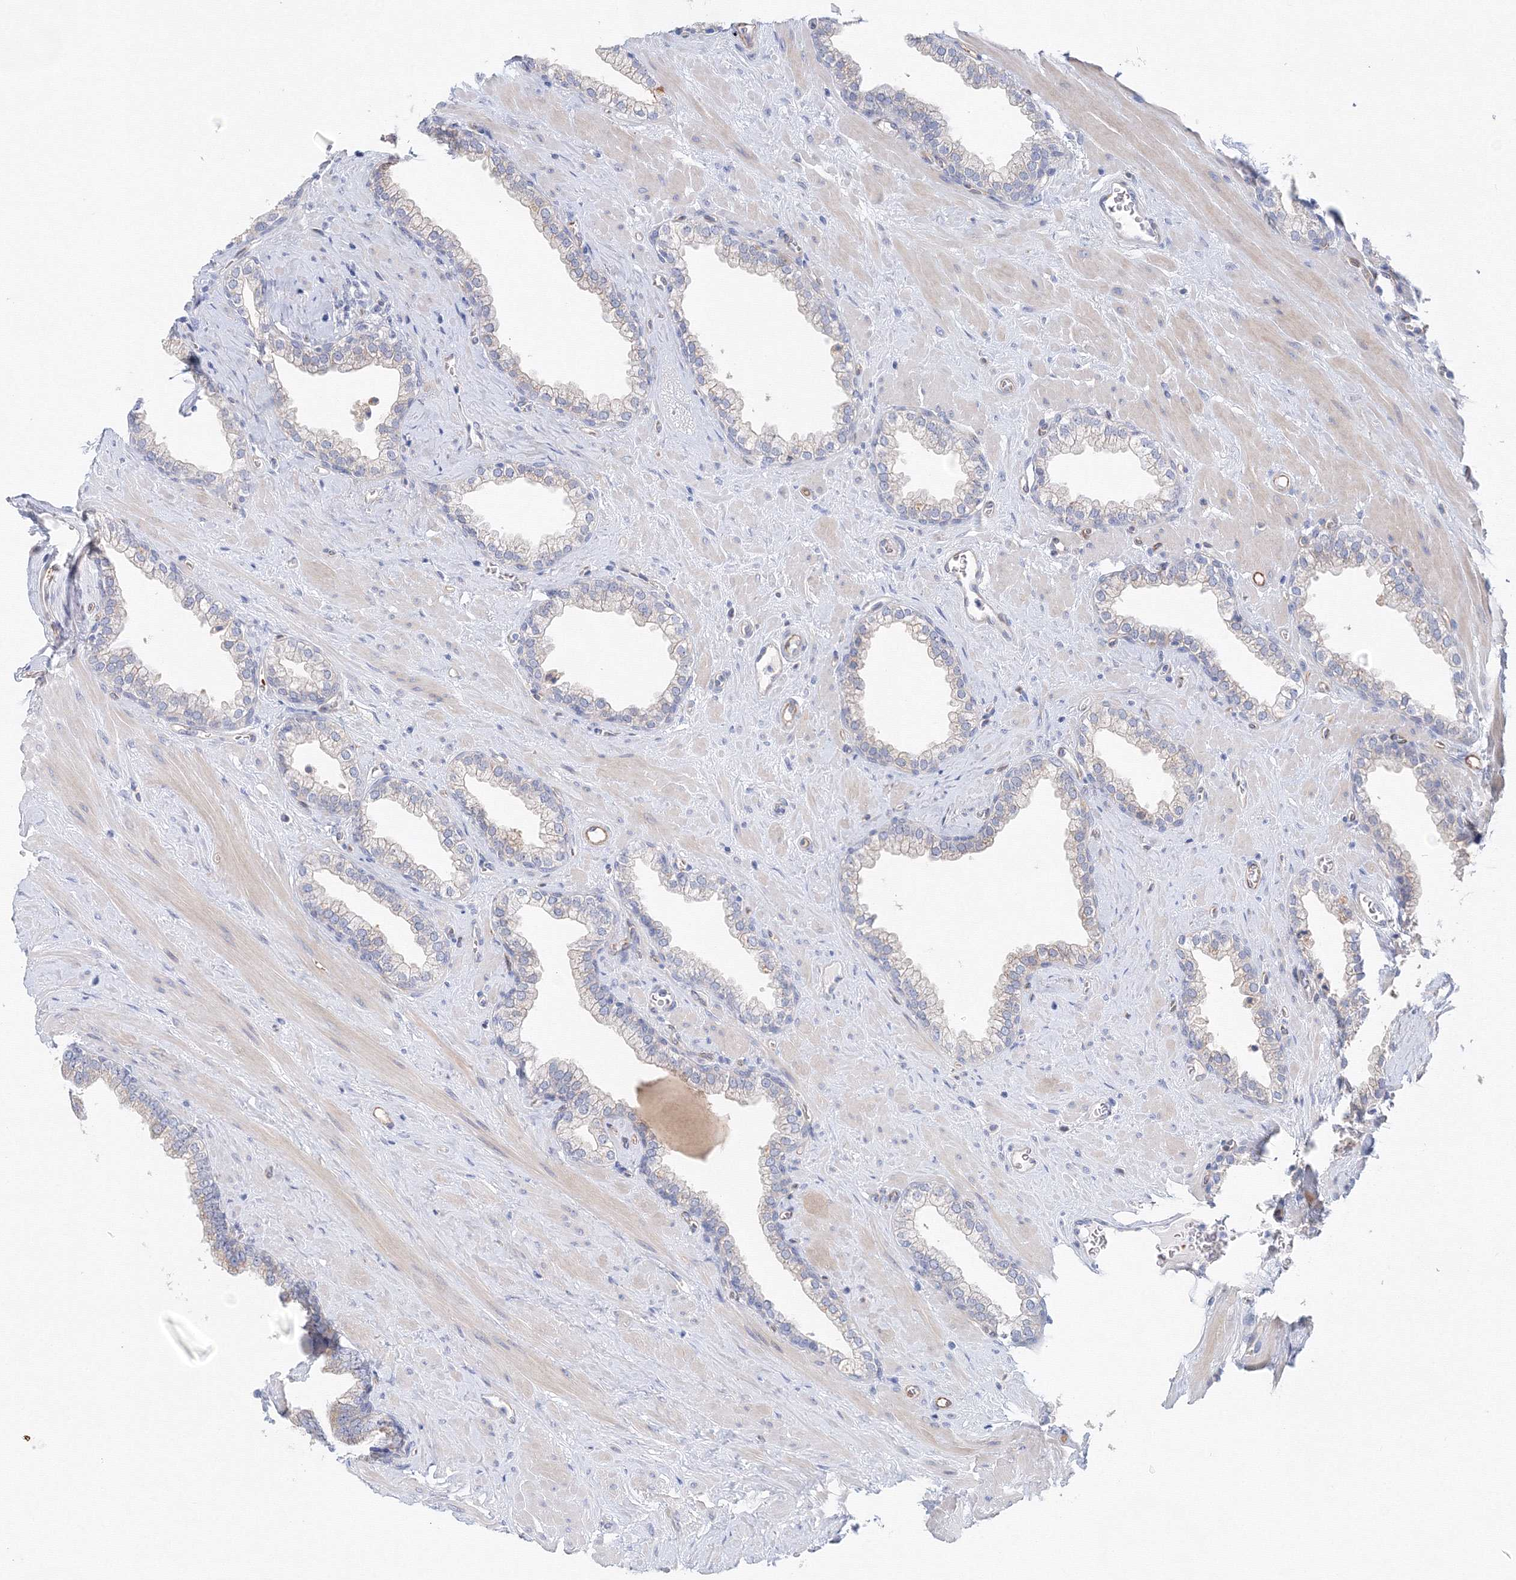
{"staining": {"intensity": "negative", "quantity": "none", "location": "none"}, "tissue": "prostate", "cell_type": "Glandular cells", "image_type": "normal", "snomed": [{"axis": "morphology", "description": "Normal tissue, NOS"}, {"axis": "morphology", "description": "Urothelial carcinoma, Low grade"}, {"axis": "topography", "description": "Urinary bladder"}, {"axis": "topography", "description": "Prostate"}], "caption": "IHC micrograph of benign prostate: prostate stained with DAB (3,3'-diaminobenzidine) reveals no significant protein staining in glandular cells.", "gene": "TAMM41", "patient": {"sex": "male", "age": 60}}